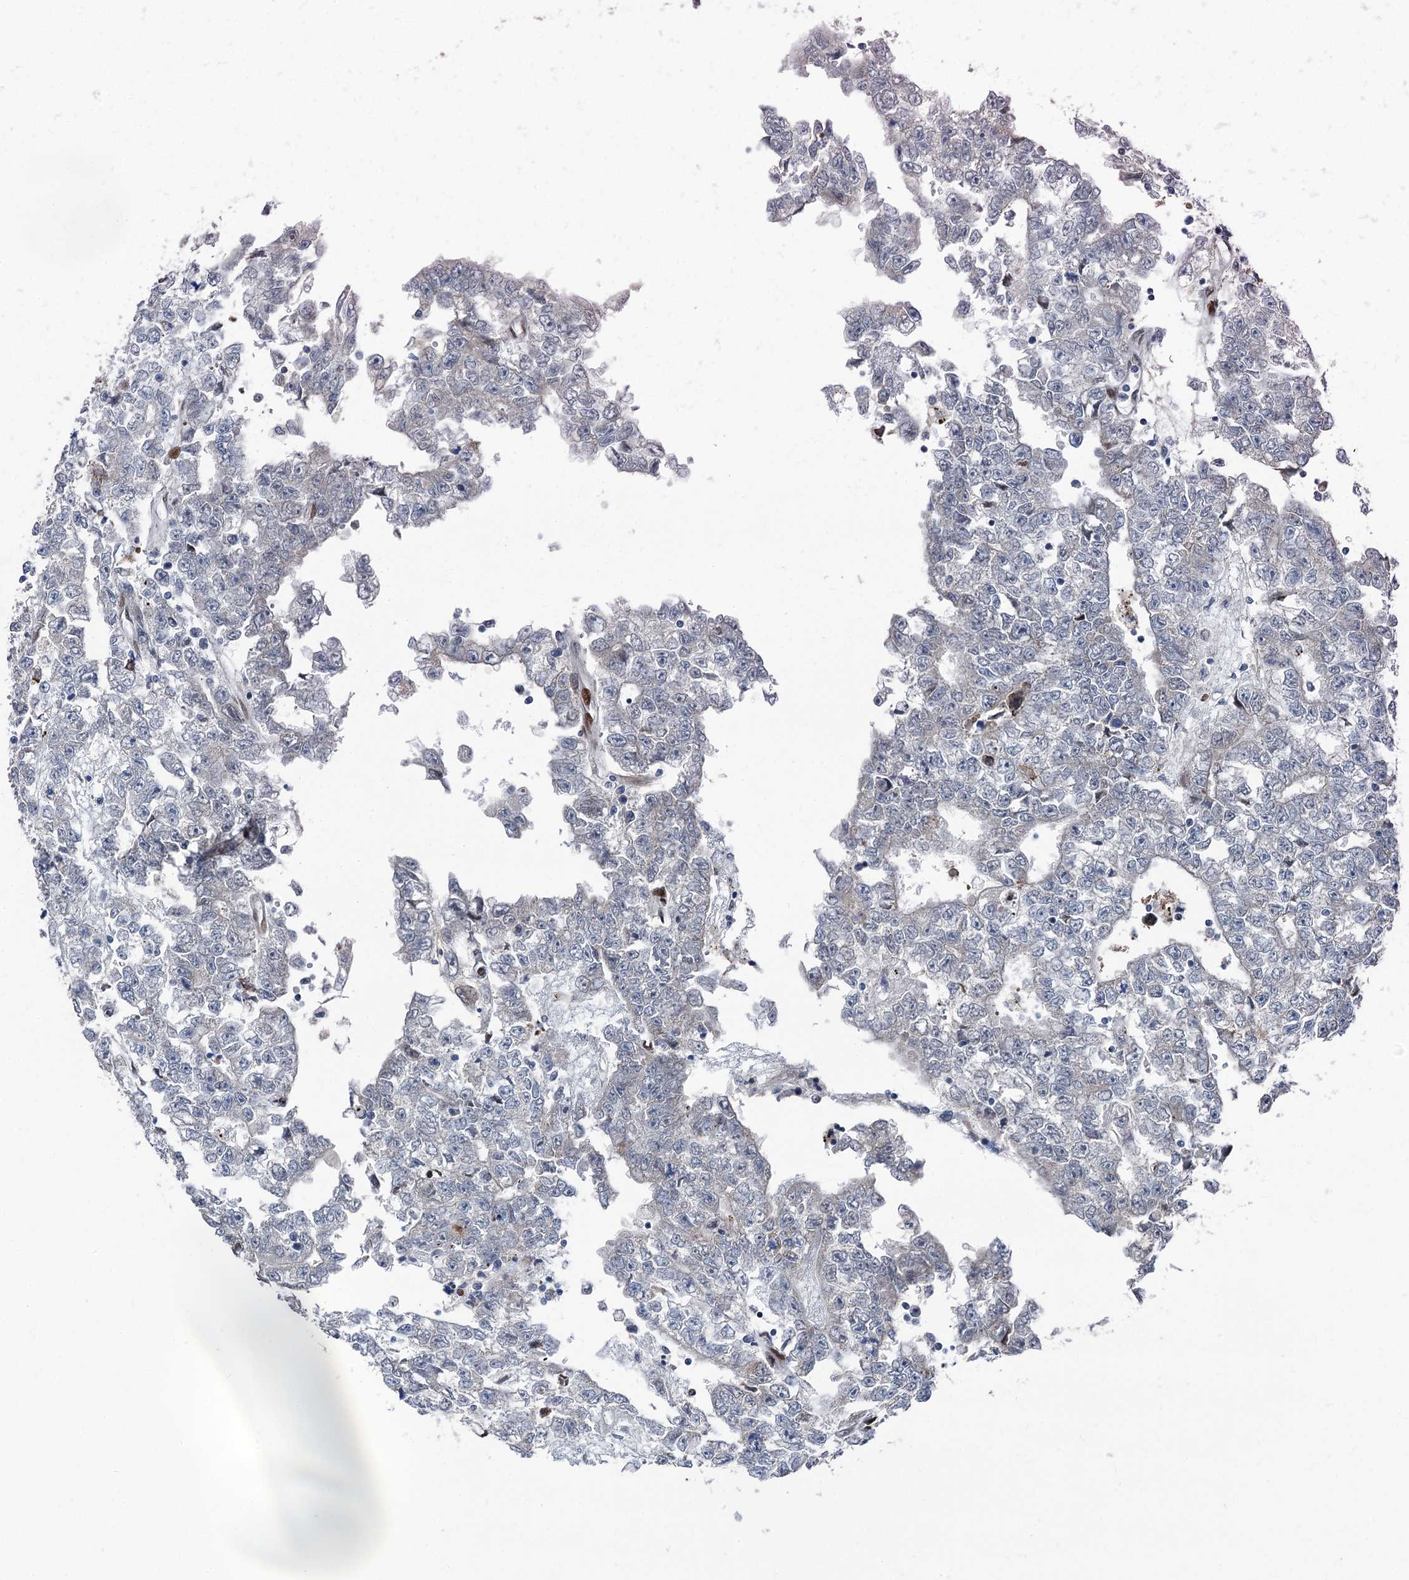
{"staining": {"intensity": "negative", "quantity": "none", "location": "none"}, "tissue": "testis cancer", "cell_type": "Tumor cells", "image_type": "cancer", "snomed": [{"axis": "morphology", "description": "Carcinoma, Embryonal, NOS"}, {"axis": "topography", "description": "Testis"}], "caption": "An immunohistochemistry image of testis cancer (embryonal carcinoma) is shown. There is no staining in tumor cells of testis cancer (embryonal carcinoma).", "gene": "MRPL14", "patient": {"sex": "male", "age": 25}}